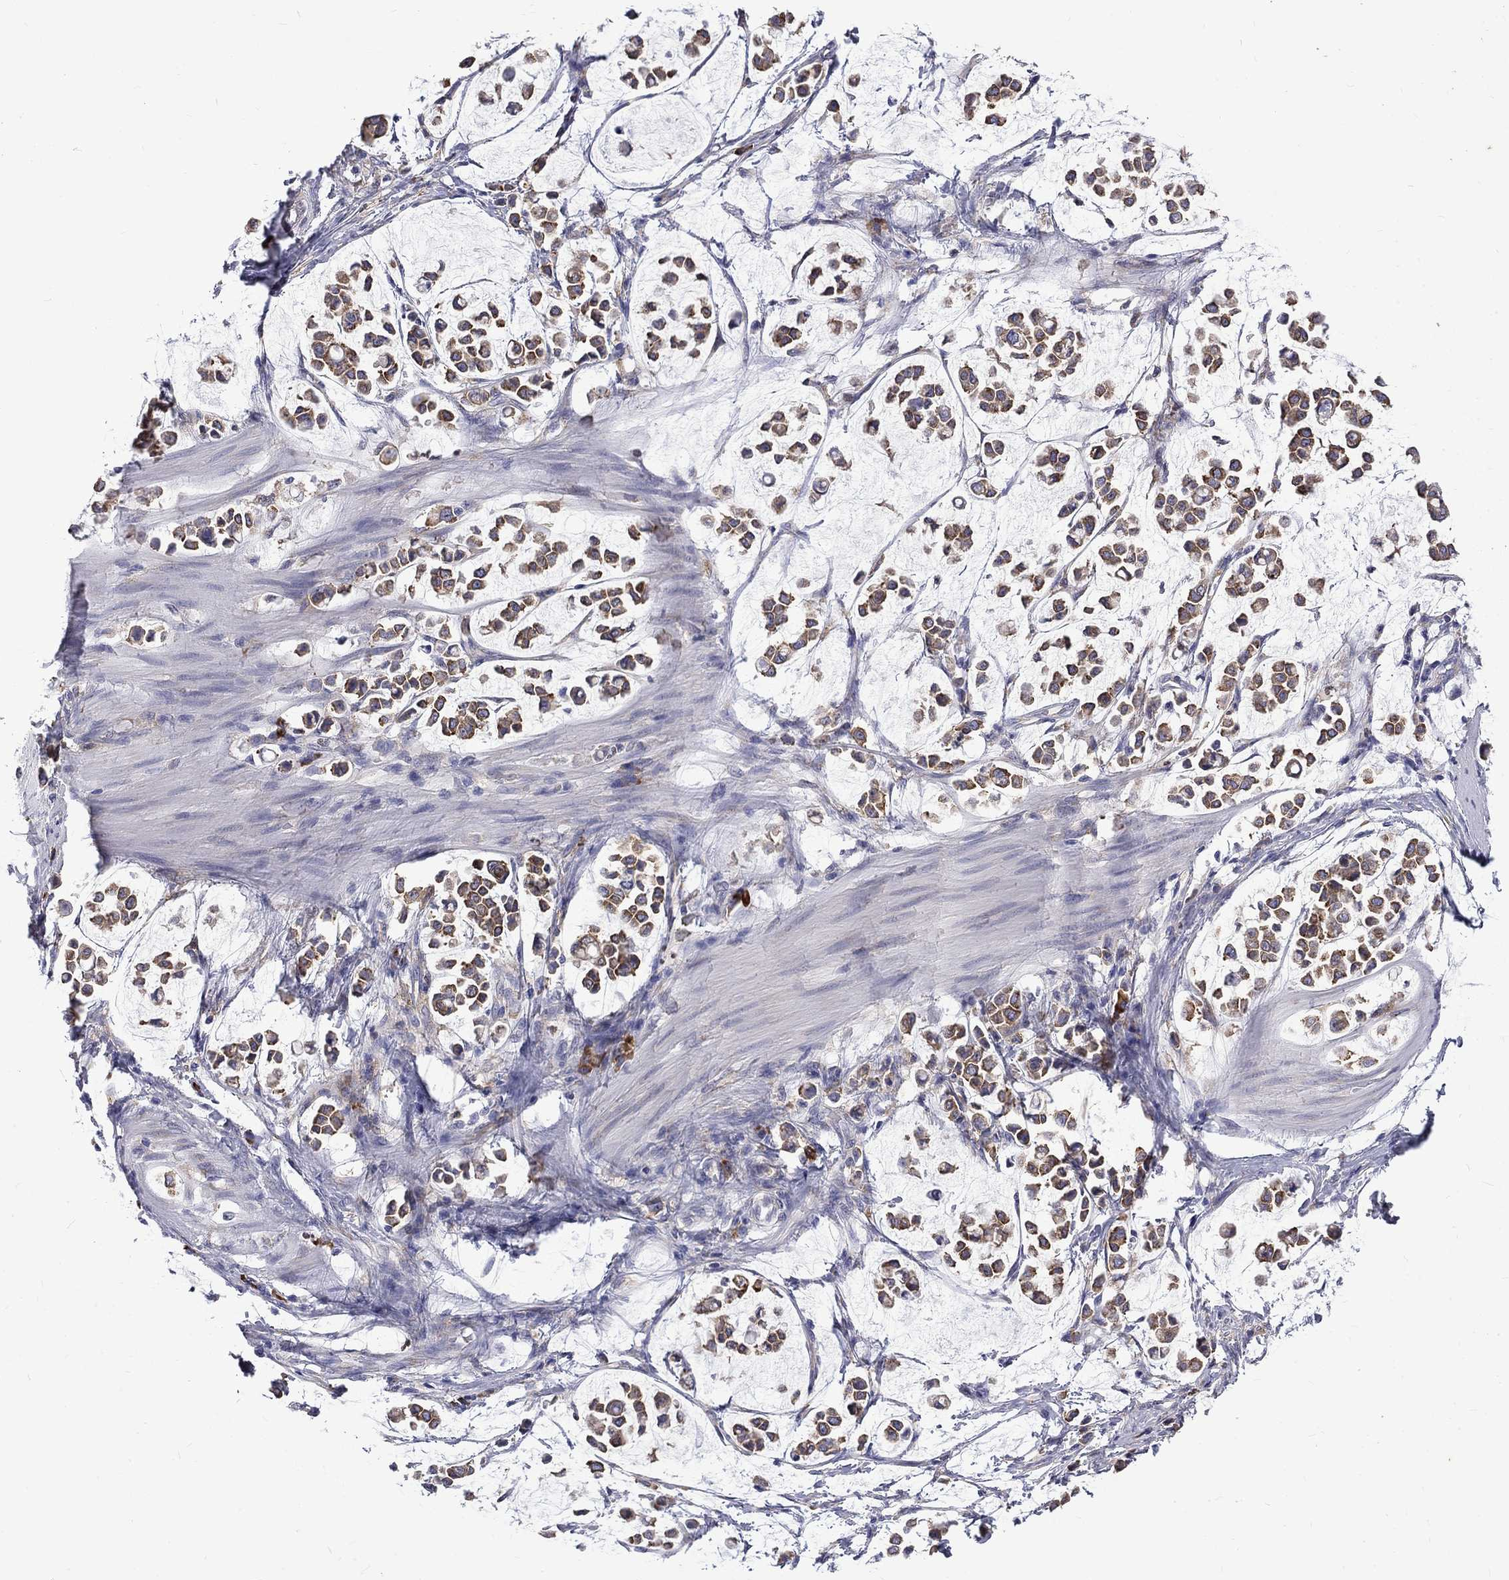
{"staining": {"intensity": "moderate", "quantity": ">75%", "location": "cytoplasmic/membranous"}, "tissue": "stomach cancer", "cell_type": "Tumor cells", "image_type": "cancer", "snomed": [{"axis": "morphology", "description": "Adenocarcinoma, NOS"}, {"axis": "topography", "description": "Stomach"}], "caption": "High-power microscopy captured an immunohistochemistry photomicrograph of adenocarcinoma (stomach), revealing moderate cytoplasmic/membranous expression in about >75% of tumor cells.", "gene": "PABPC4", "patient": {"sex": "male", "age": 82}}